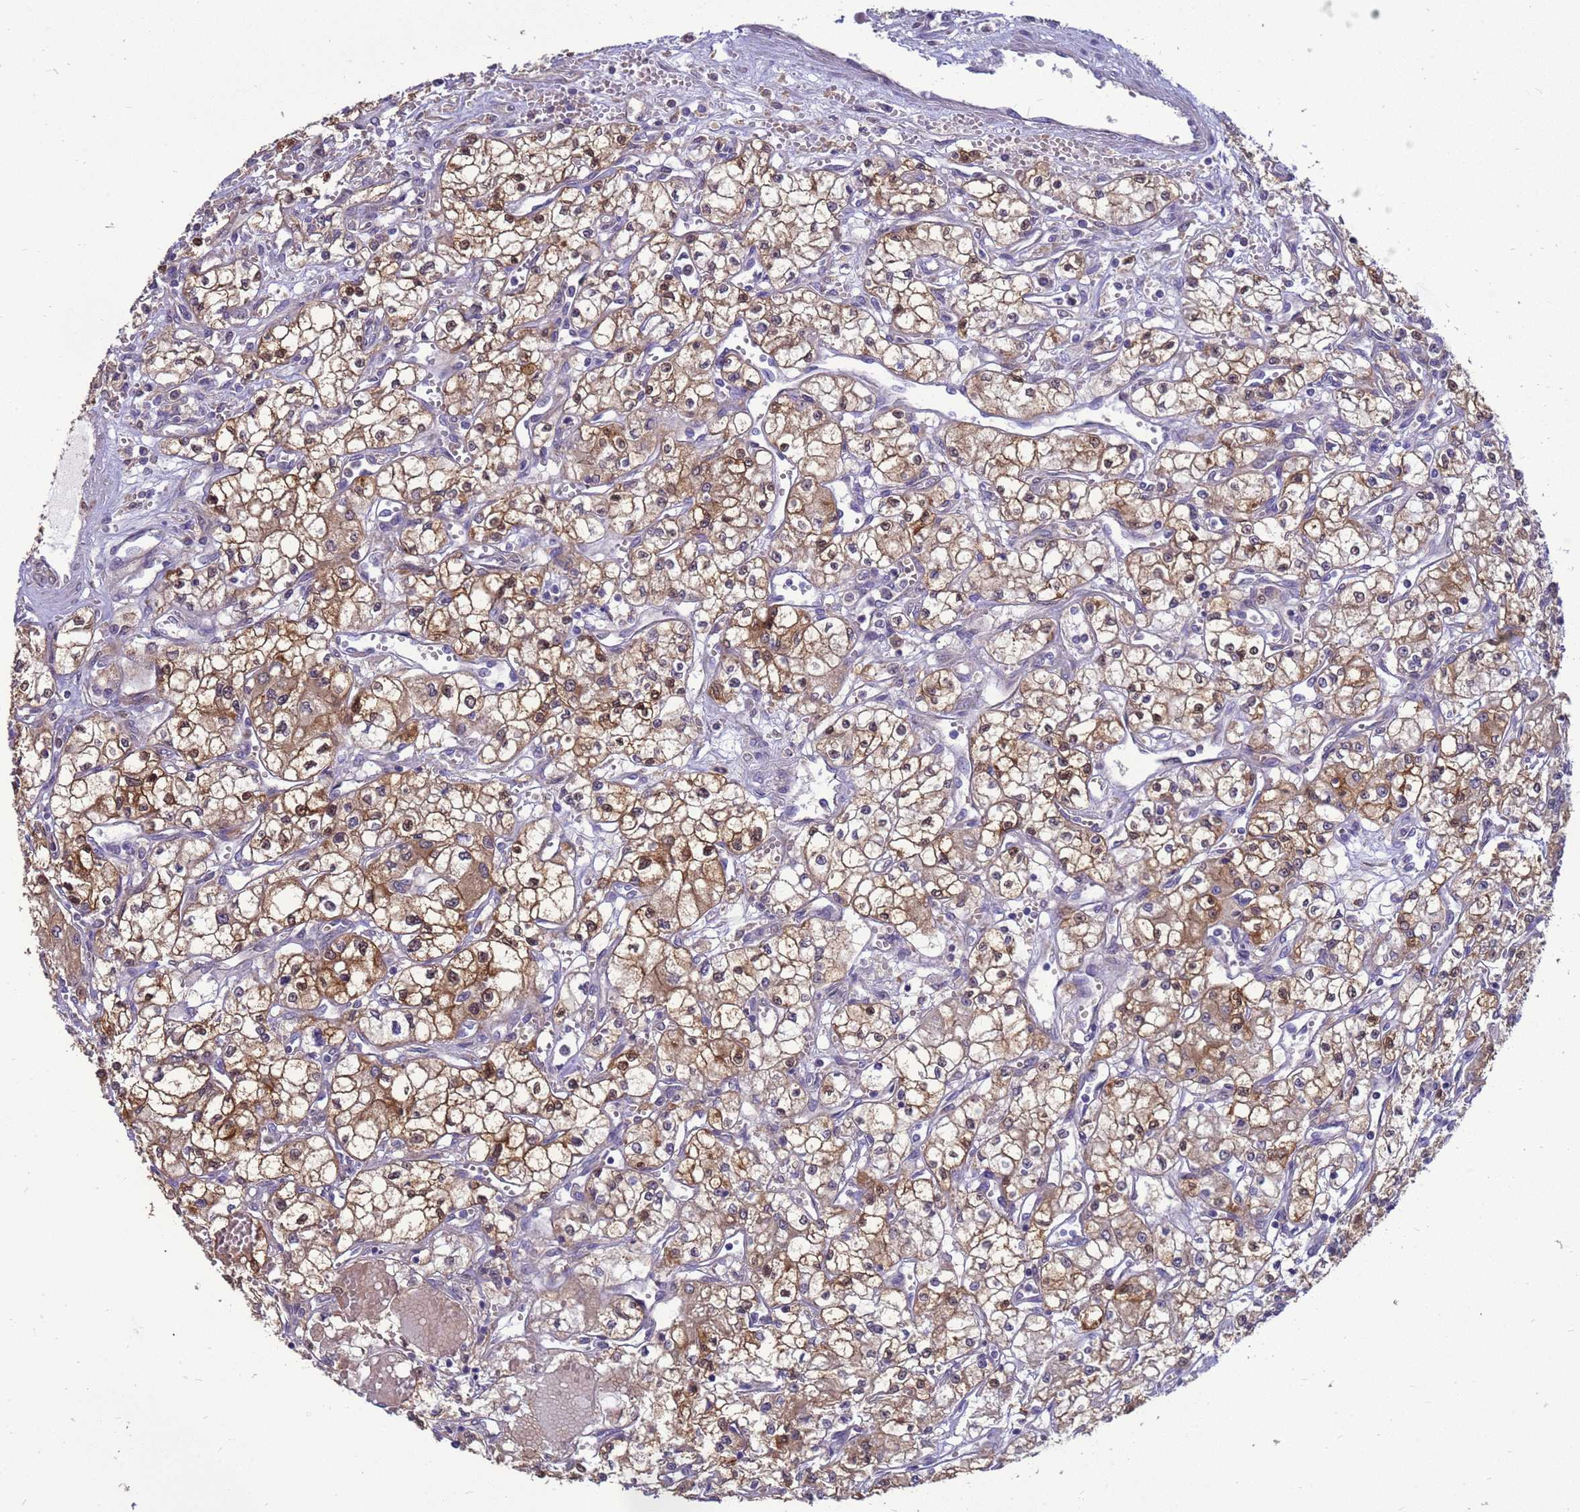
{"staining": {"intensity": "strong", "quantity": "25%-75%", "location": "cytoplasmic/membranous,nuclear"}, "tissue": "renal cancer", "cell_type": "Tumor cells", "image_type": "cancer", "snomed": [{"axis": "morphology", "description": "Adenocarcinoma, NOS"}, {"axis": "topography", "description": "Kidney"}], "caption": "Immunohistochemistry (IHC) image of neoplastic tissue: renal adenocarcinoma stained using immunohistochemistry reveals high levels of strong protein expression localized specifically in the cytoplasmic/membranous and nuclear of tumor cells, appearing as a cytoplasmic/membranous and nuclear brown color.", "gene": "EIF4EBP3", "patient": {"sex": "male", "age": 59}}